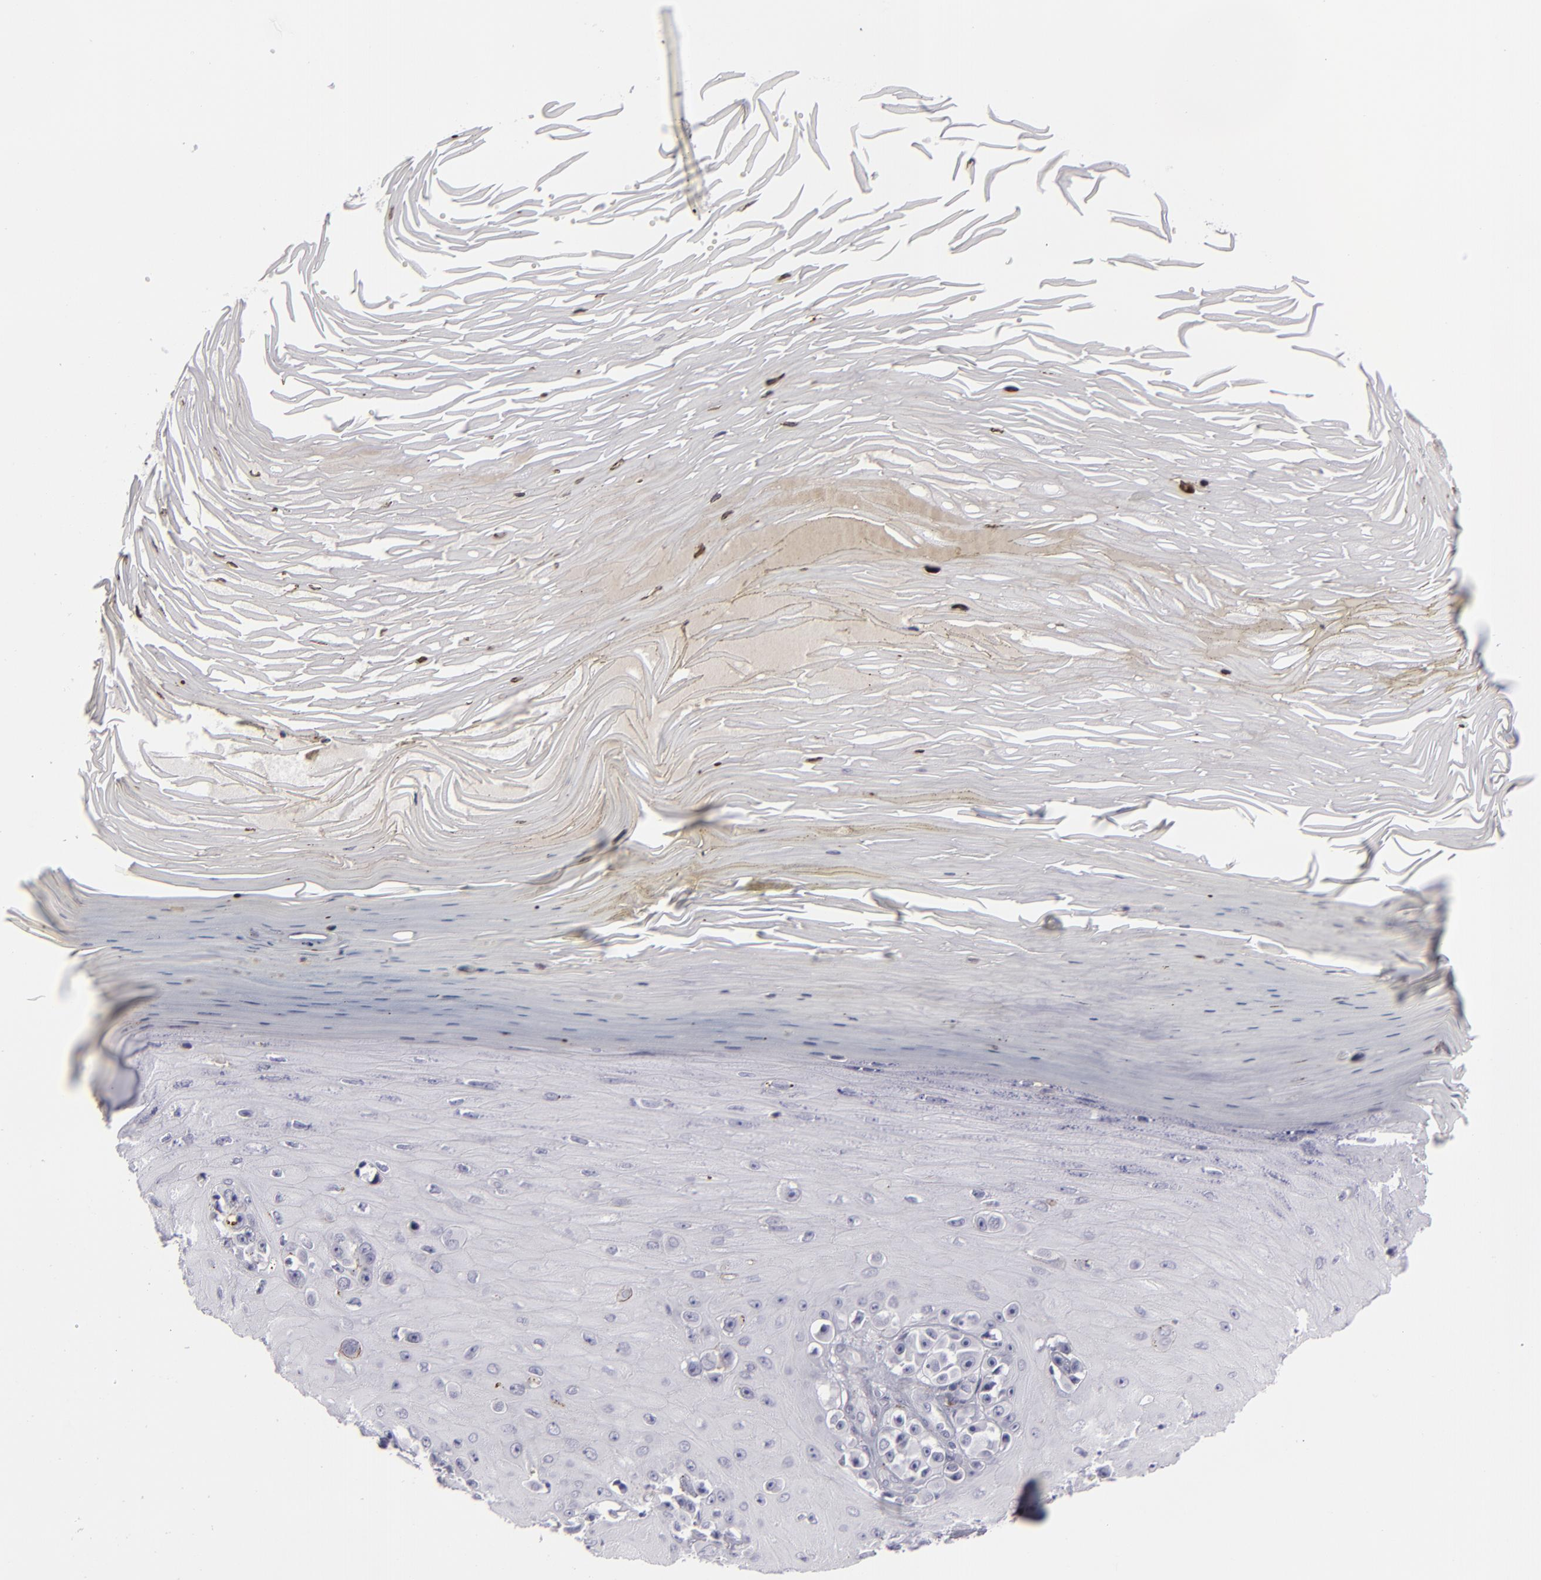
{"staining": {"intensity": "negative", "quantity": "none", "location": "none"}, "tissue": "melanoma", "cell_type": "Tumor cells", "image_type": "cancer", "snomed": [{"axis": "morphology", "description": "Malignant melanoma, NOS"}, {"axis": "topography", "description": "Skin"}], "caption": "DAB immunohistochemical staining of human malignant melanoma displays no significant expression in tumor cells.", "gene": "C9", "patient": {"sex": "female", "age": 82}}